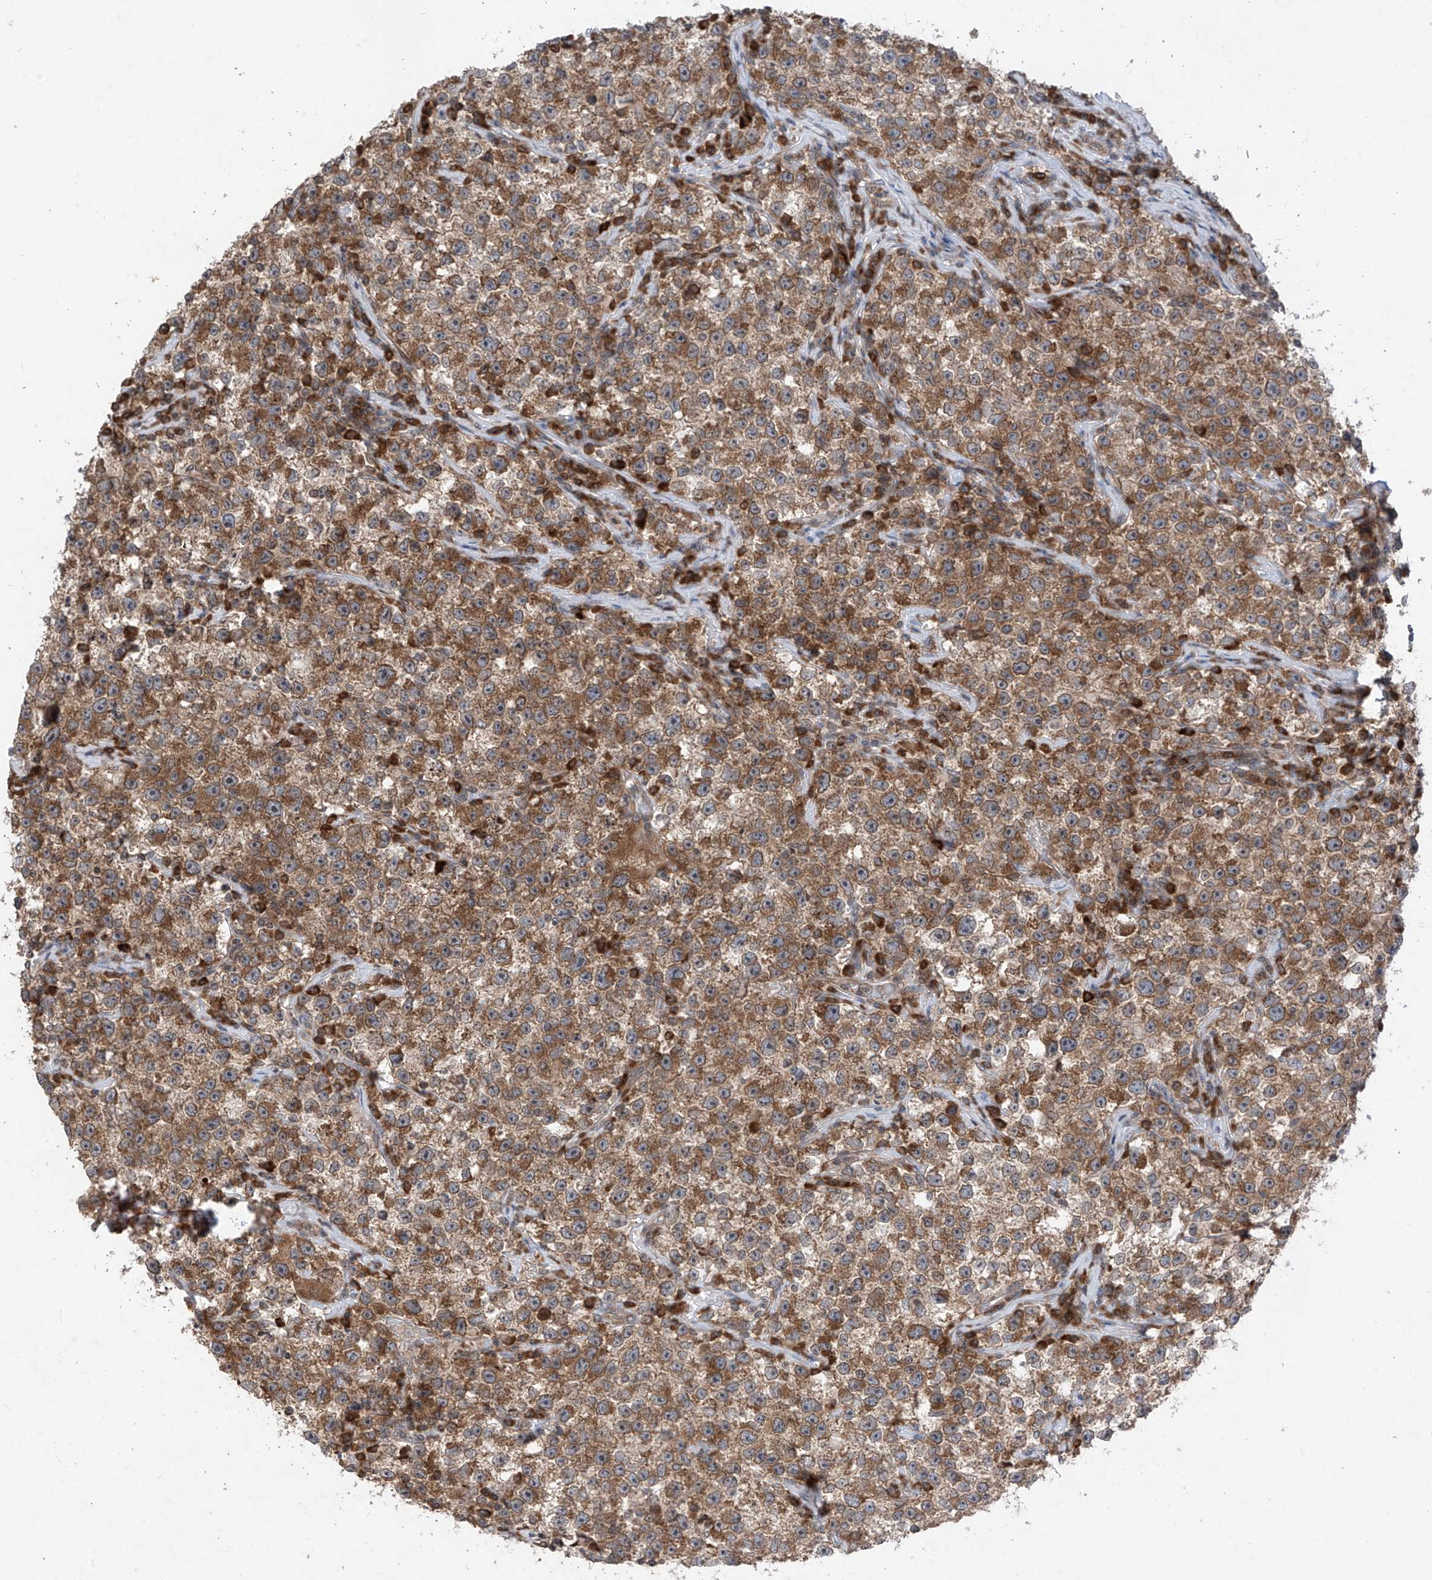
{"staining": {"intensity": "moderate", "quantity": ">75%", "location": "cytoplasmic/membranous"}, "tissue": "testis cancer", "cell_type": "Tumor cells", "image_type": "cancer", "snomed": [{"axis": "morphology", "description": "Seminoma, NOS"}, {"axis": "topography", "description": "Testis"}], "caption": "Tumor cells display moderate cytoplasmic/membranous expression in approximately >75% of cells in testis cancer (seminoma).", "gene": "RPL34", "patient": {"sex": "male", "age": 22}}